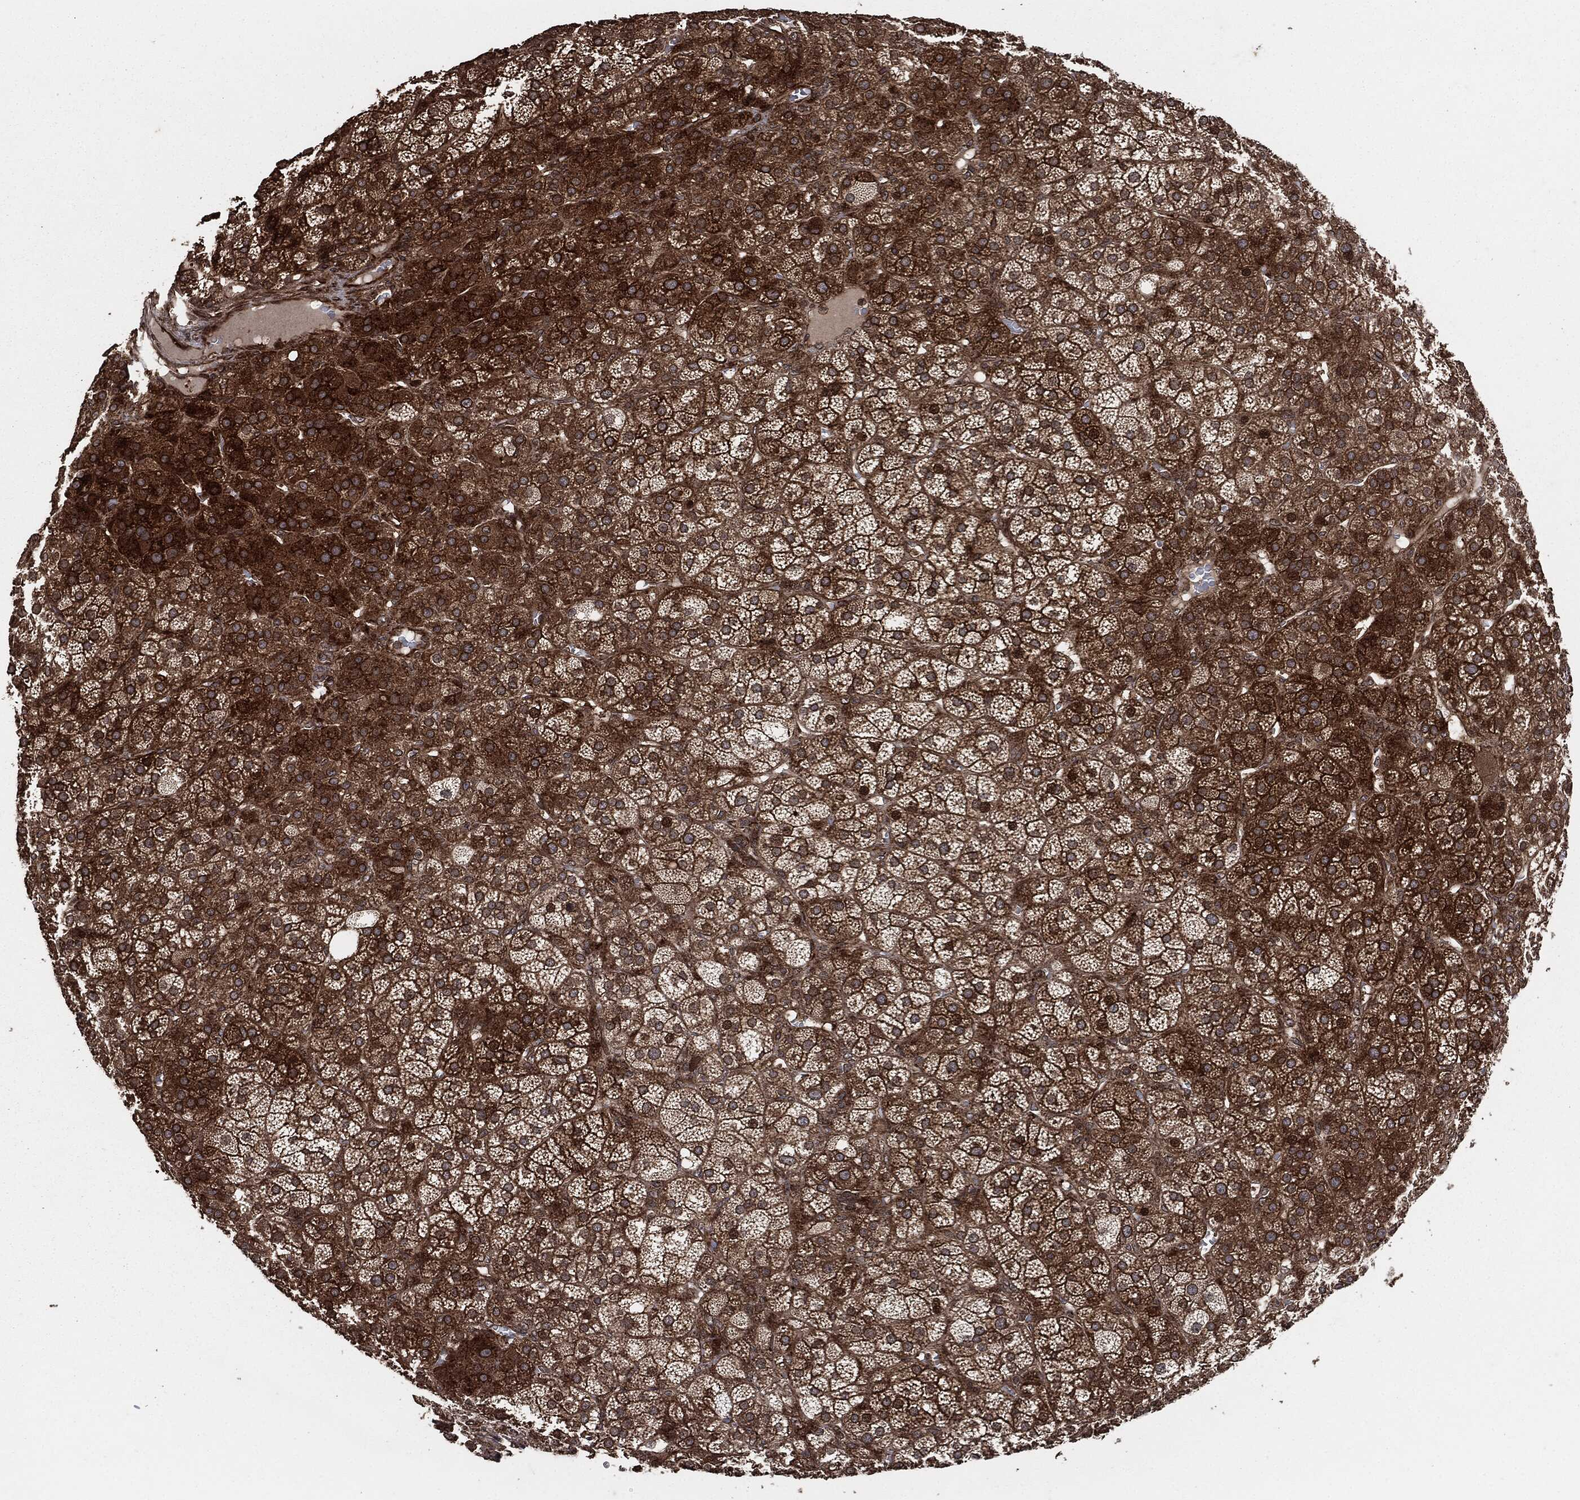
{"staining": {"intensity": "strong", "quantity": ">75%", "location": "cytoplasmic/membranous"}, "tissue": "adrenal gland", "cell_type": "Glandular cells", "image_type": "normal", "snomed": [{"axis": "morphology", "description": "Normal tissue, NOS"}, {"axis": "topography", "description": "Adrenal gland"}], "caption": "This photomicrograph exhibits immunohistochemistry staining of unremarkable human adrenal gland, with high strong cytoplasmic/membranous positivity in about >75% of glandular cells.", "gene": "IFIT1", "patient": {"sex": "female", "age": 60}}